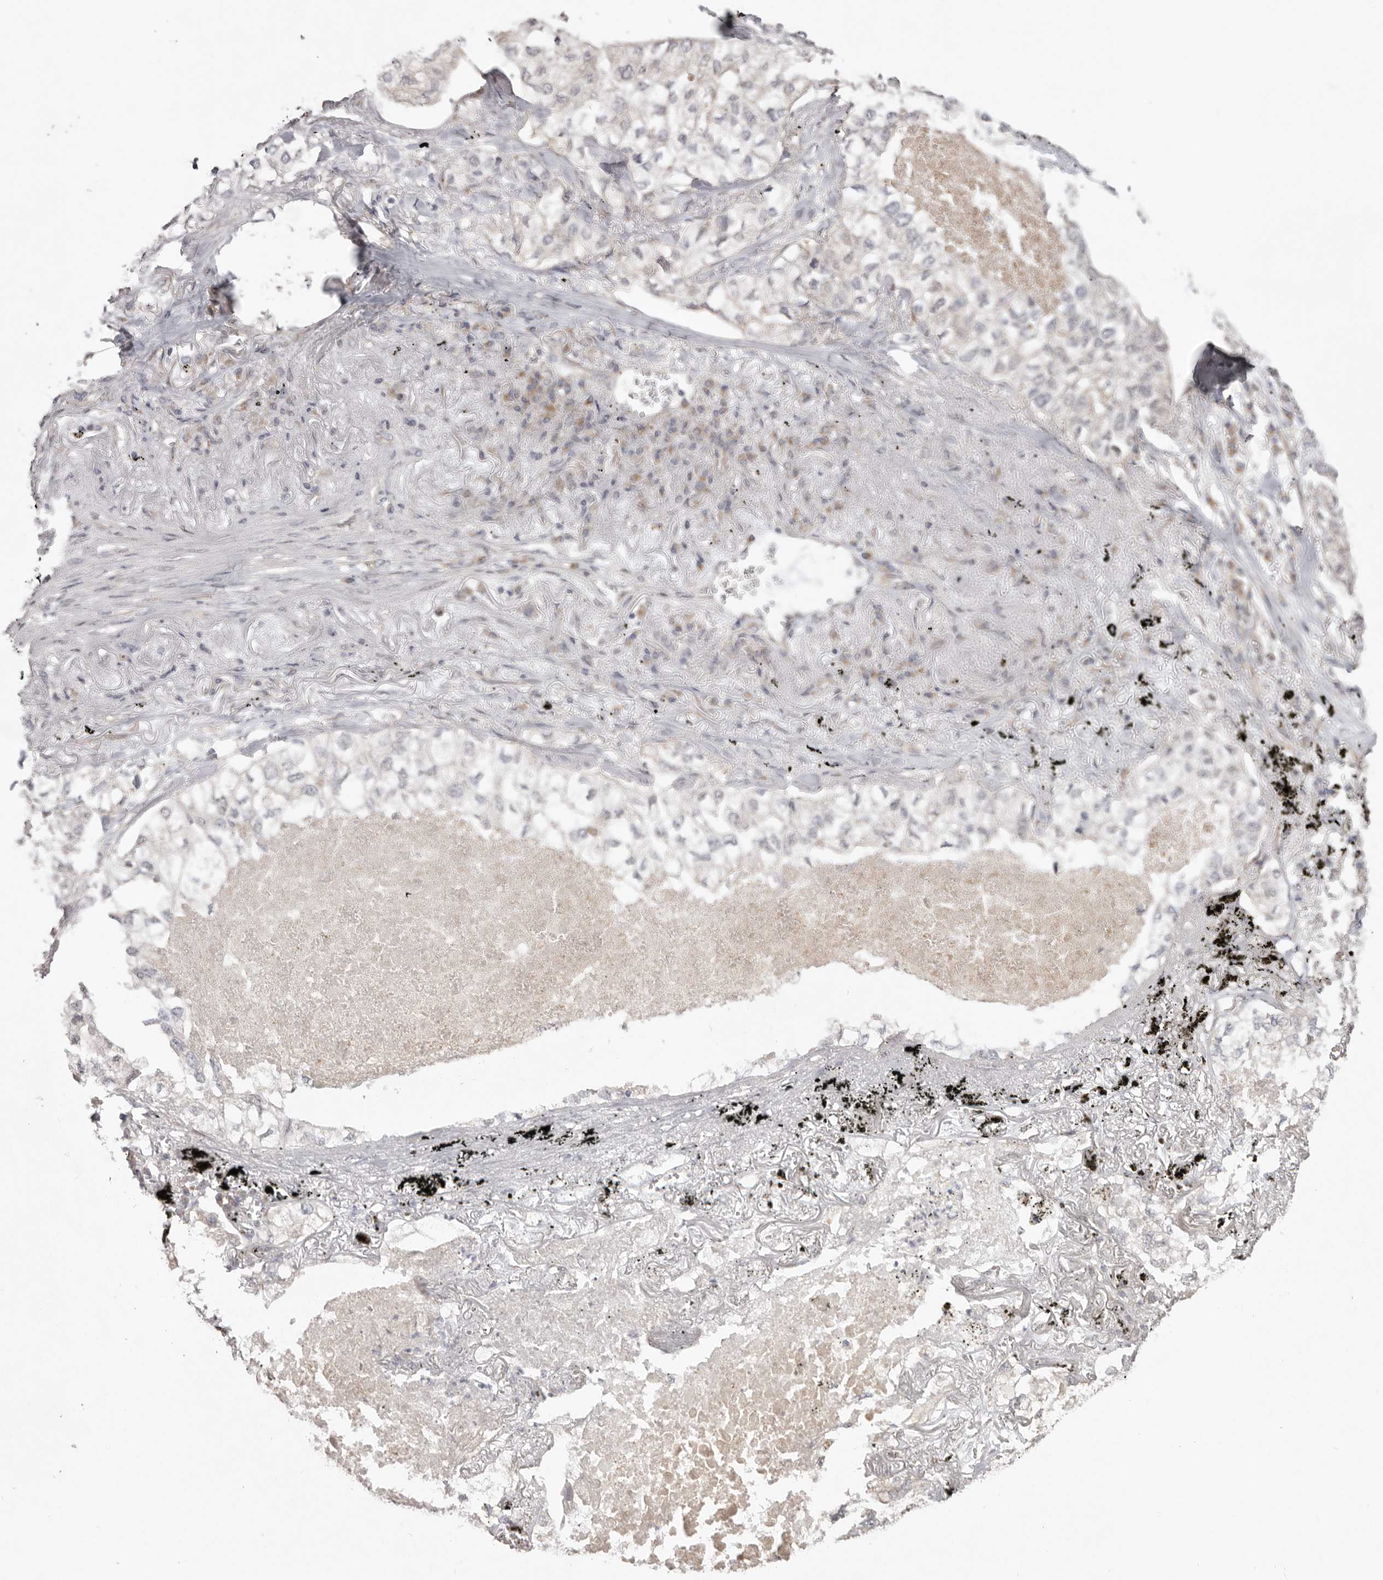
{"staining": {"intensity": "negative", "quantity": "none", "location": "none"}, "tissue": "lung cancer", "cell_type": "Tumor cells", "image_type": "cancer", "snomed": [{"axis": "morphology", "description": "Adenocarcinoma, NOS"}, {"axis": "topography", "description": "Lung"}], "caption": "Immunohistochemical staining of lung cancer (adenocarcinoma) demonstrates no significant positivity in tumor cells.", "gene": "NSUN4", "patient": {"sex": "male", "age": 65}}